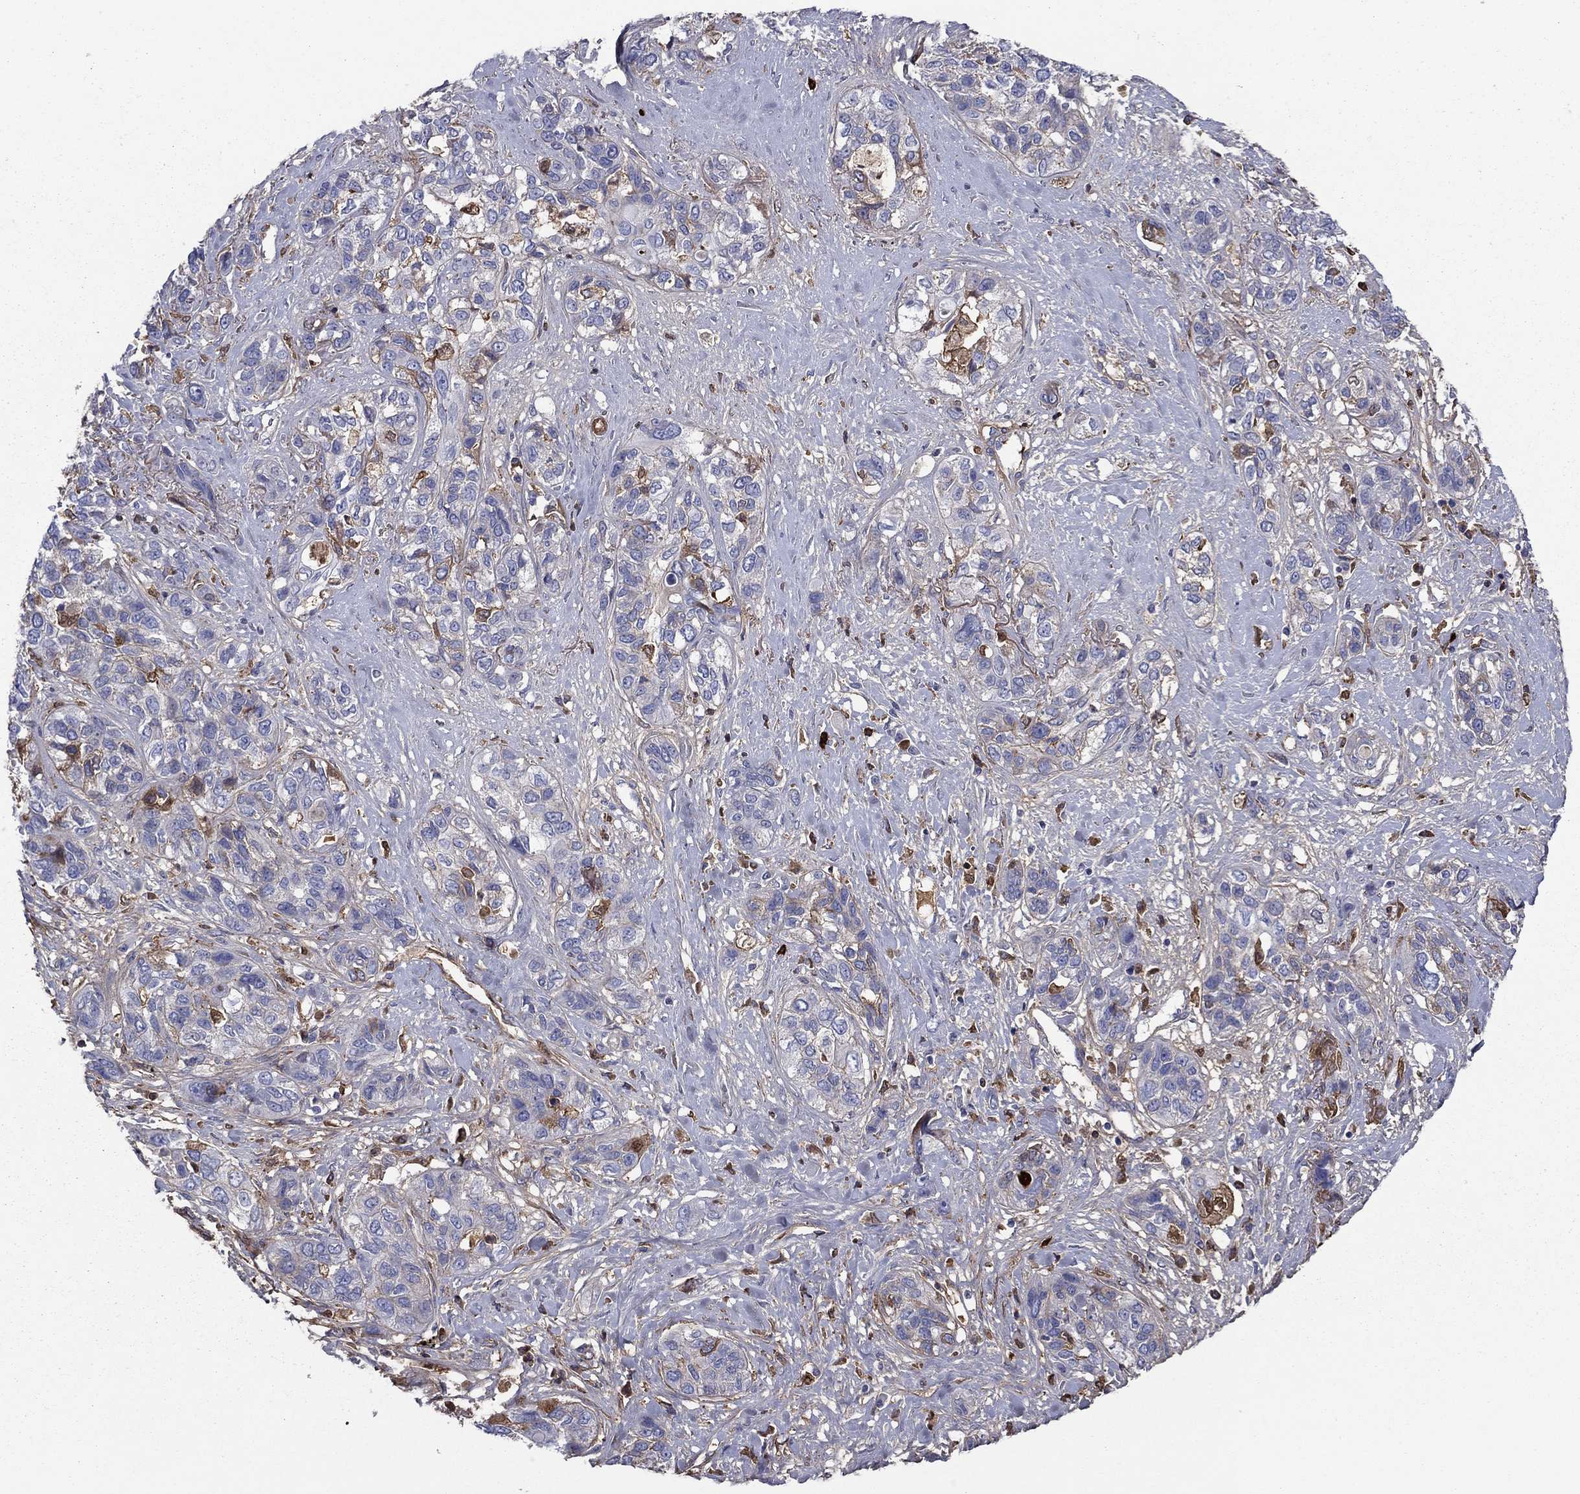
{"staining": {"intensity": "moderate", "quantity": "<25%", "location": "cytoplasmic/membranous"}, "tissue": "lung cancer", "cell_type": "Tumor cells", "image_type": "cancer", "snomed": [{"axis": "morphology", "description": "Squamous cell carcinoma, NOS"}, {"axis": "topography", "description": "Lung"}], "caption": "High-power microscopy captured an IHC photomicrograph of lung squamous cell carcinoma, revealing moderate cytoplasmic/membranous expression in approximately <25% of tumor cells.", "gene": "HPX", "patient": {"sex": "female", "age": 70}}